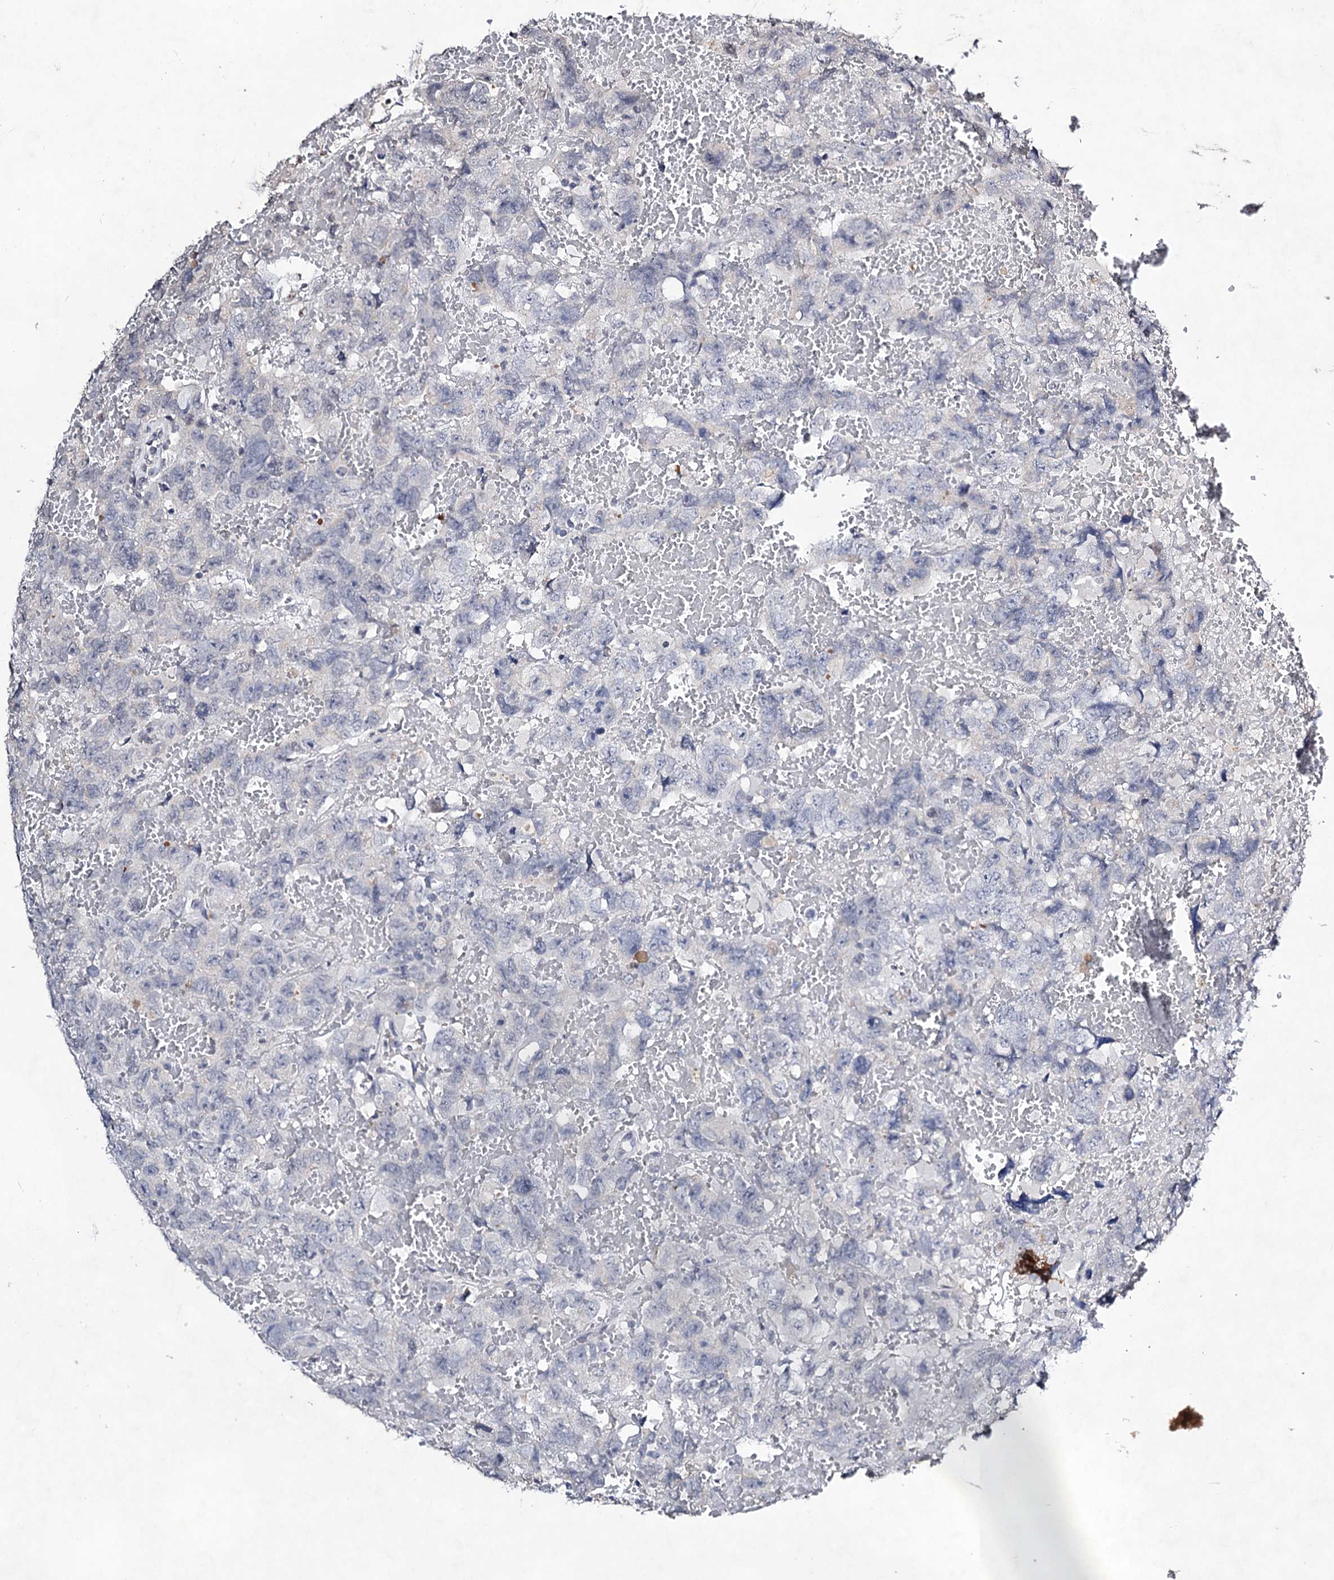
{"staining": {"intensity": "negative", "quantity": "none", "location": "none"}, "tissue": "testis cancer", "cell_type": "Tumor cells", "image_type": "cancer", "snomed": [{"axis": "morphology", "description": "Carcinoma, Embryonal, NOS"}, {"axis": "topography", "description": "Testis"}], "caption": "Tumor cells are negative for protein expression in human testis cancer.", "gene": "PLIN1", "patient": {"sex": "male", "age": 45}}